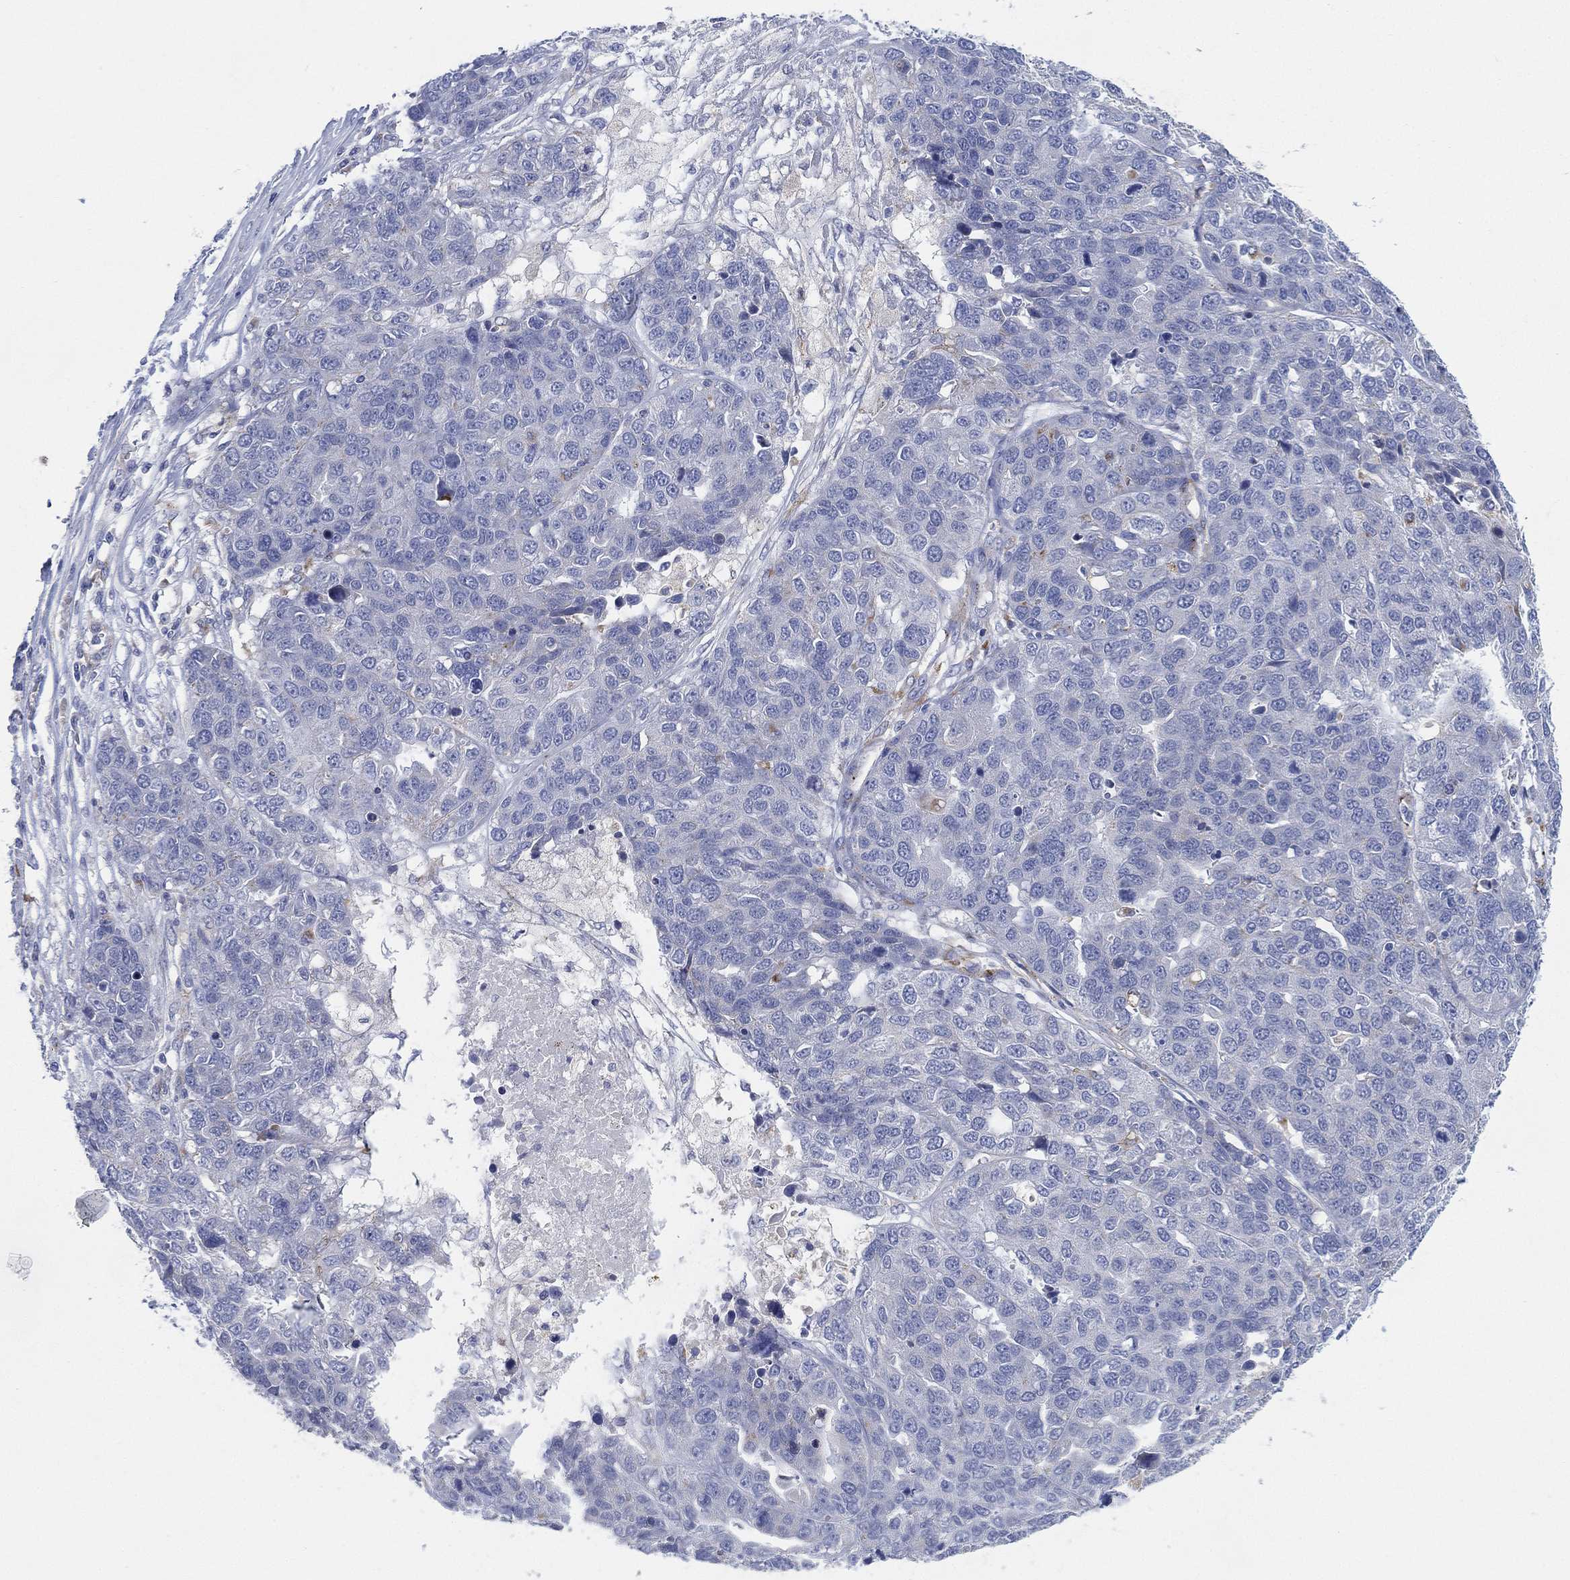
{"staining": {"intensity": "negative", "quantity": "none", "location": "none"}, "tissue": "ovarian cancer", "cell_type": "Tumor cells", "image_type": "cancer", "snomed": [{"axis": "morphology", "description": "Cystadenocarcinoma, serous, NOS"}, {"axis": "topography", "description": "Ovary"}], "caption": "Tumor cells are negative for protein expression in human serous cystadenocarcinoma (ovarian).", "gene": "GALNS", "patient": {"sex": "female", "age": 87}}